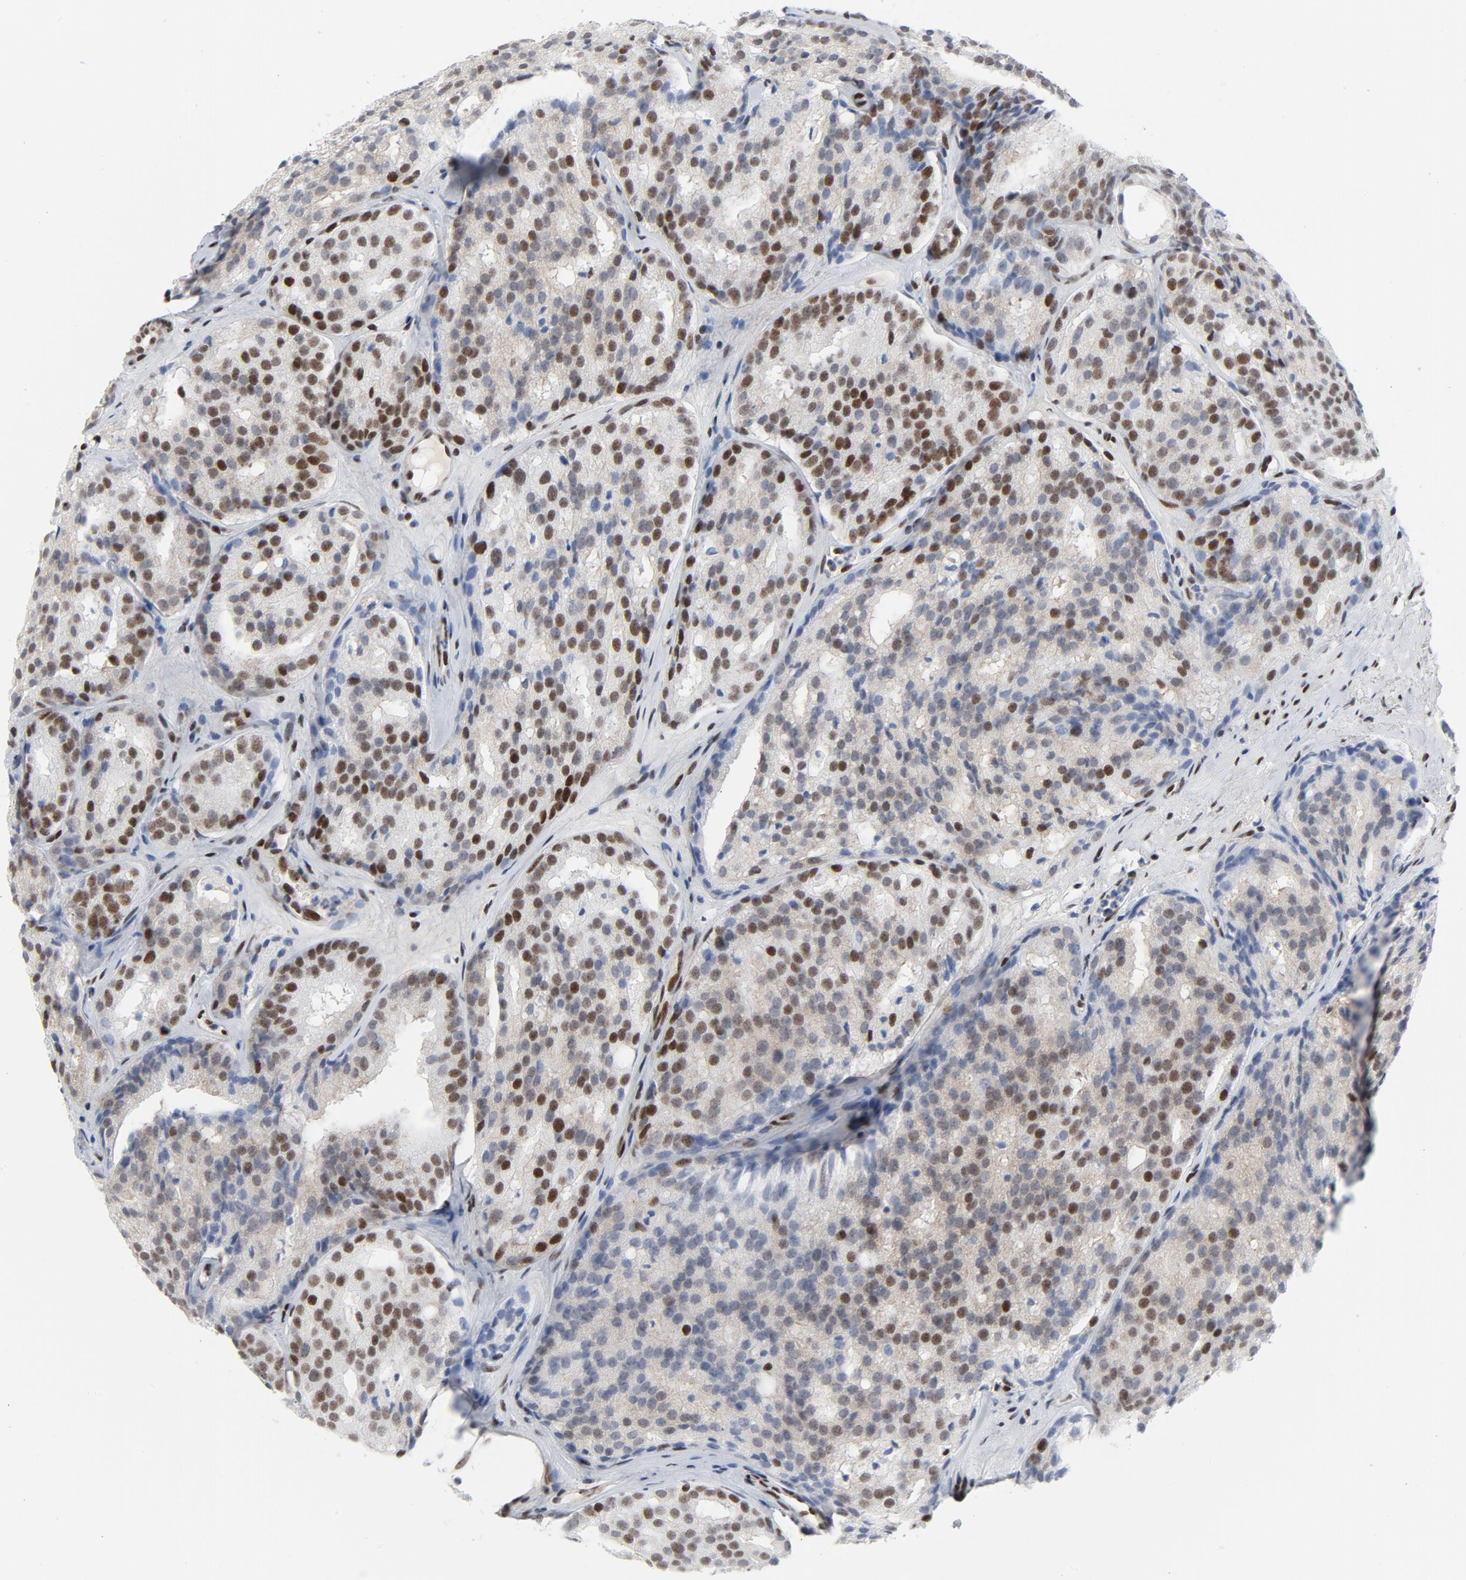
{"staining": {"intensity": "moderate", "quantity": "25%-75%", "location": "nuclear"}, "tissue": "prostate cancer", "cell_type": "Tumor cells", "image_type": "cancer", "snomed": [{"axis": "morphology", "description": "Adenocarcinoma, High grade"}, {"axis": "topography", "description": "Prostate"}], "caption": "Immunohistochemistry (IHC) micrograph of prostate cancer stained for a protein (brown), which displays medium levels of moderate nuclear staining in approximately 25%-75% of tumor cells.", "gene": "HSF1", "patient": {"sex": "male", "age": 64}}